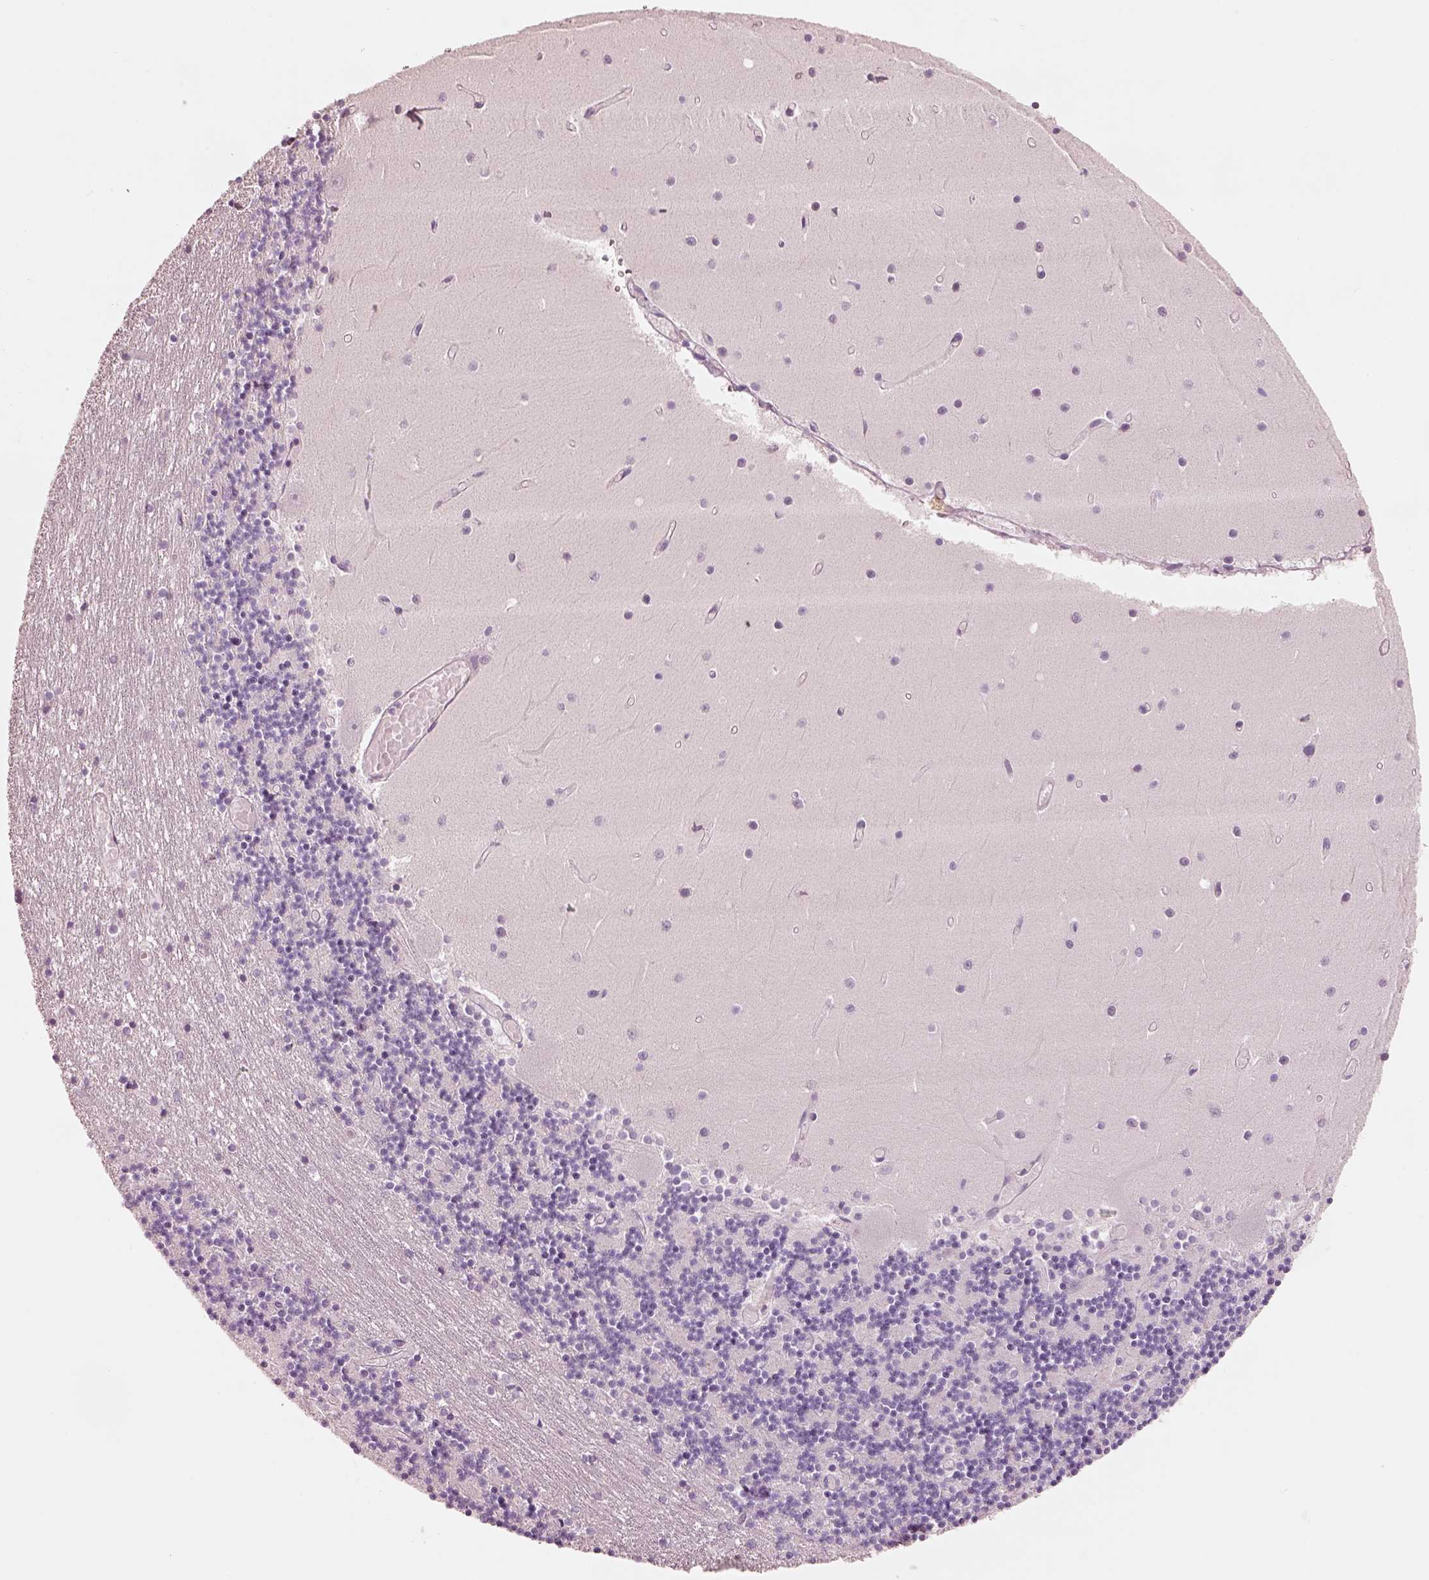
{"staining": {"intensity": "negative", "quantity": "none", "location": "none"}, "tissue": "cerebellum", "cell_type": "Cells in granular layer", "image_type": "normal", "snomed": [{"axis": "morphology", "description": "Normal tissue, NOS"}, {"axis": "topography", "description": "Cerebellum"}], "caption": "Cells in granular layer show no significant protein staining in normal cerebellum.", "gene": "PNOC", "patient": {"sex": "female", "age": 28}}